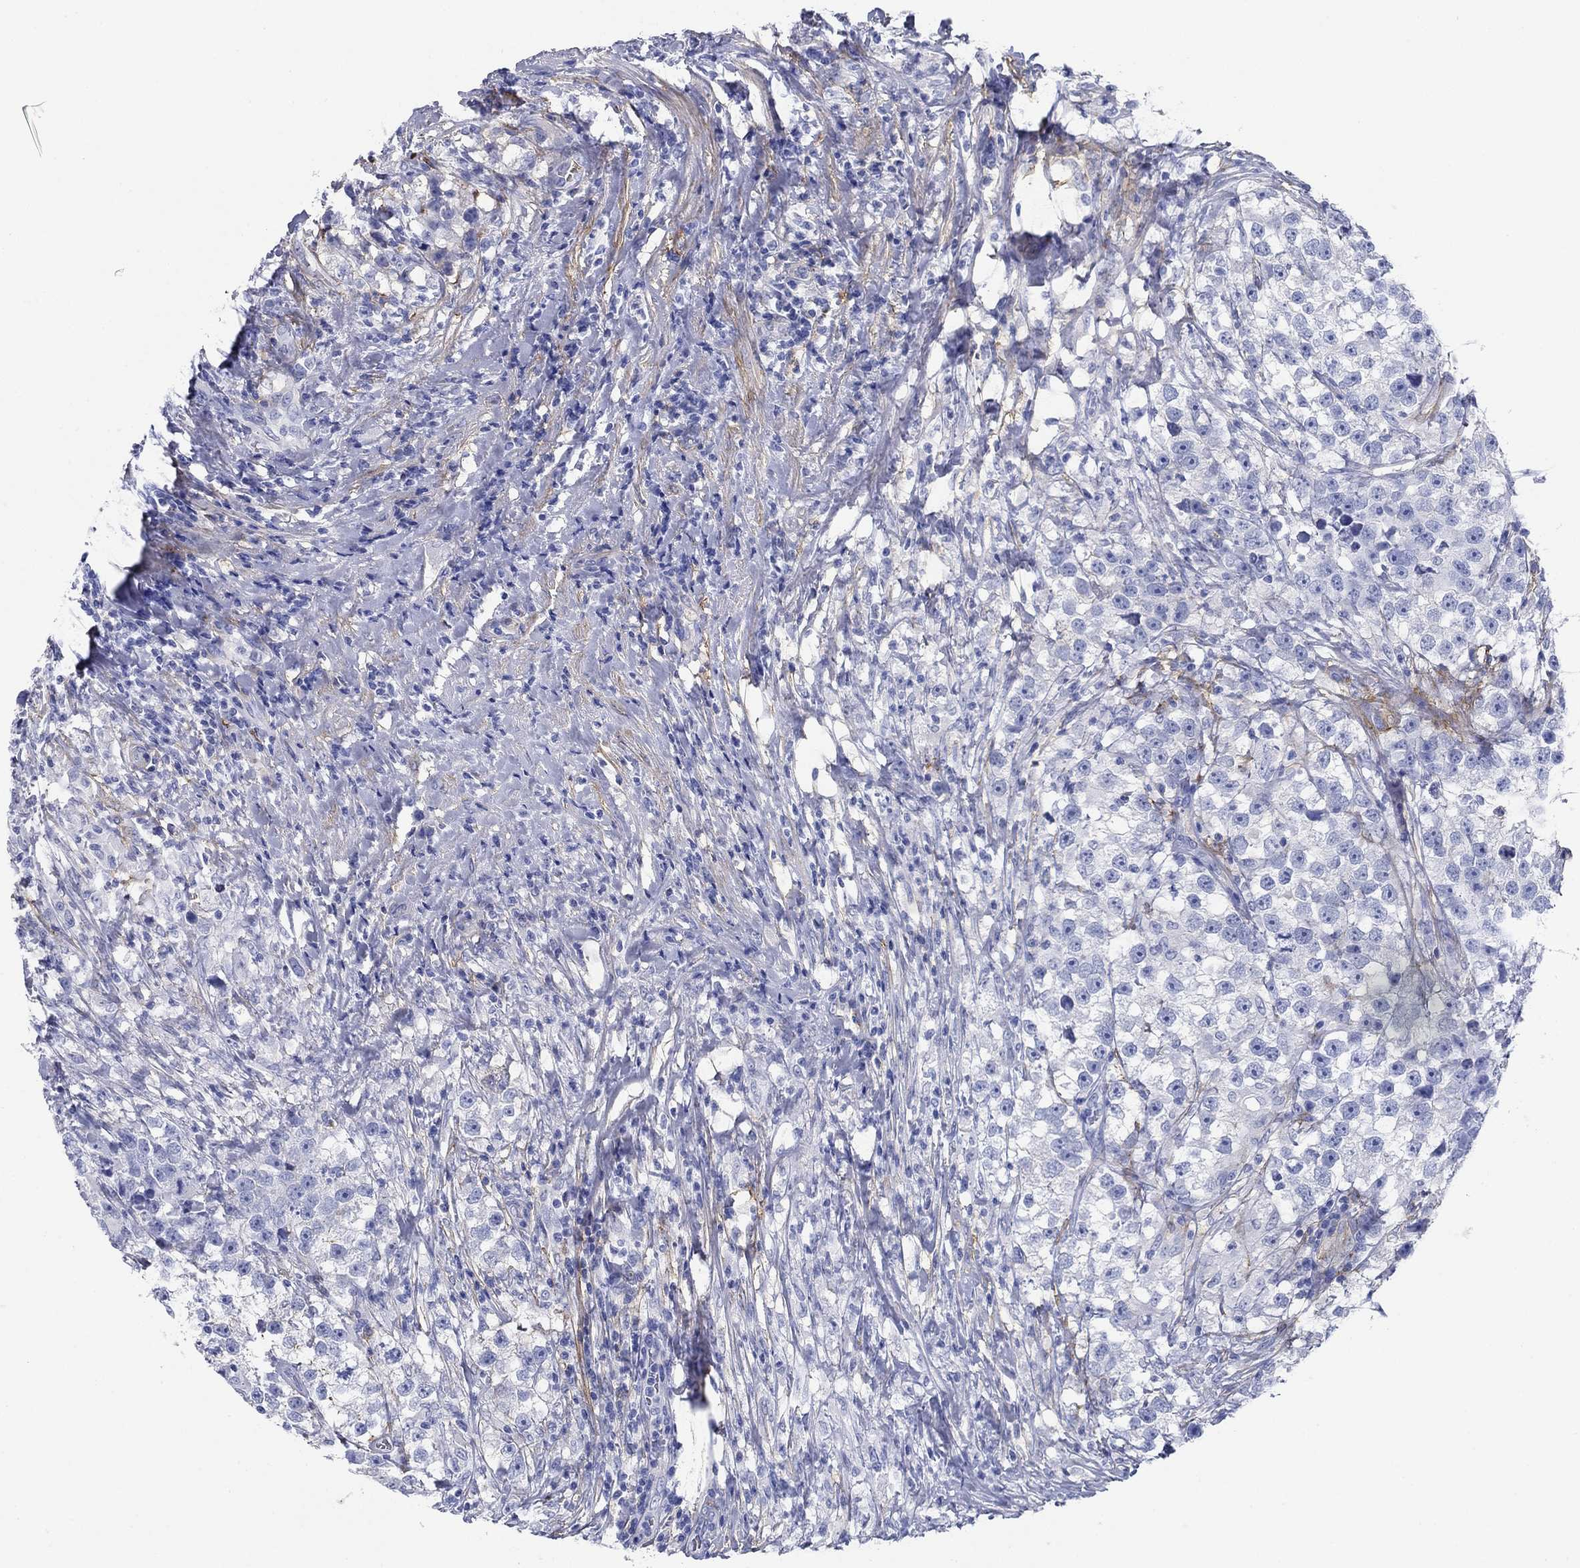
{"staining": {"intensity": "negative", "quantity": "none", "location": "none"}, "tissue": "testis cancer", "cell_type": "Tumor cells", "image_type": "cancer", "snomed": [{"axis": "morphology", "description": "Seminoma, NOS"}, {"axis": "topography", "description": "Testis"}], "caption": "This histopathology image is of testis cancer (seminoma) stained with IHC to label a protein in brown with the nuclei are counter-stained blue. There is no expression in tumor cells.", "gene": "GPC1", "patient": {"sex": "male", "age": 46}}